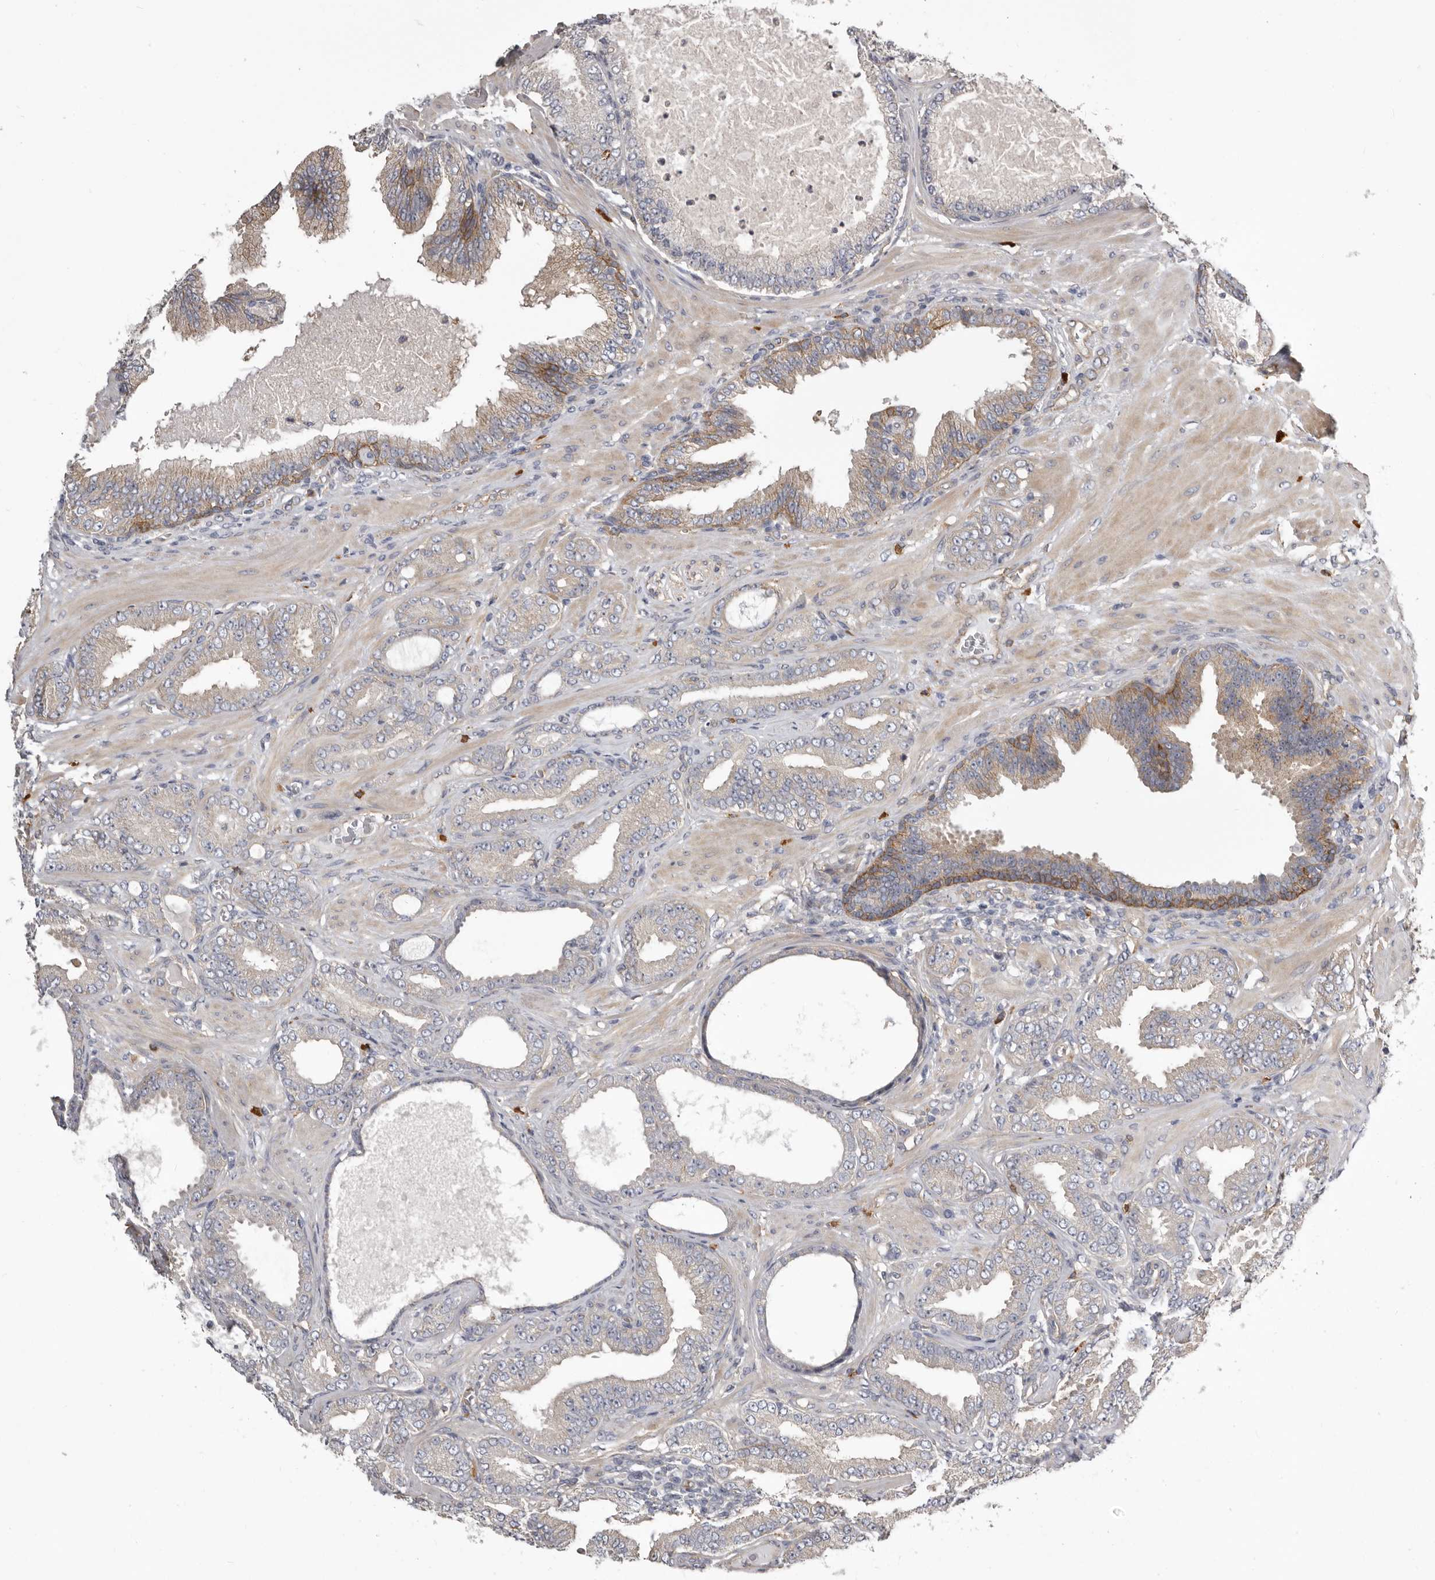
{"staining": {"intensity": "weak", "quantity": "<25%", "location": "cytoplasmic/membranous"}, "tissue": "prostate cancer", "cell_type": "Tumor cells", "image_type": "cancer", "snomed": [{"axis": "morphology", "description": "Adenocarcinoma, Low grade"}, {"axis": "topography", "description": "Prostate"}], "caption": "Immunohistochemistry (IHC) of prostate low-grade adenocarcinoma reveals no expression in tumor cells.", "gene": "ENAH", "patient": {"sex": "male", "age": 63}}